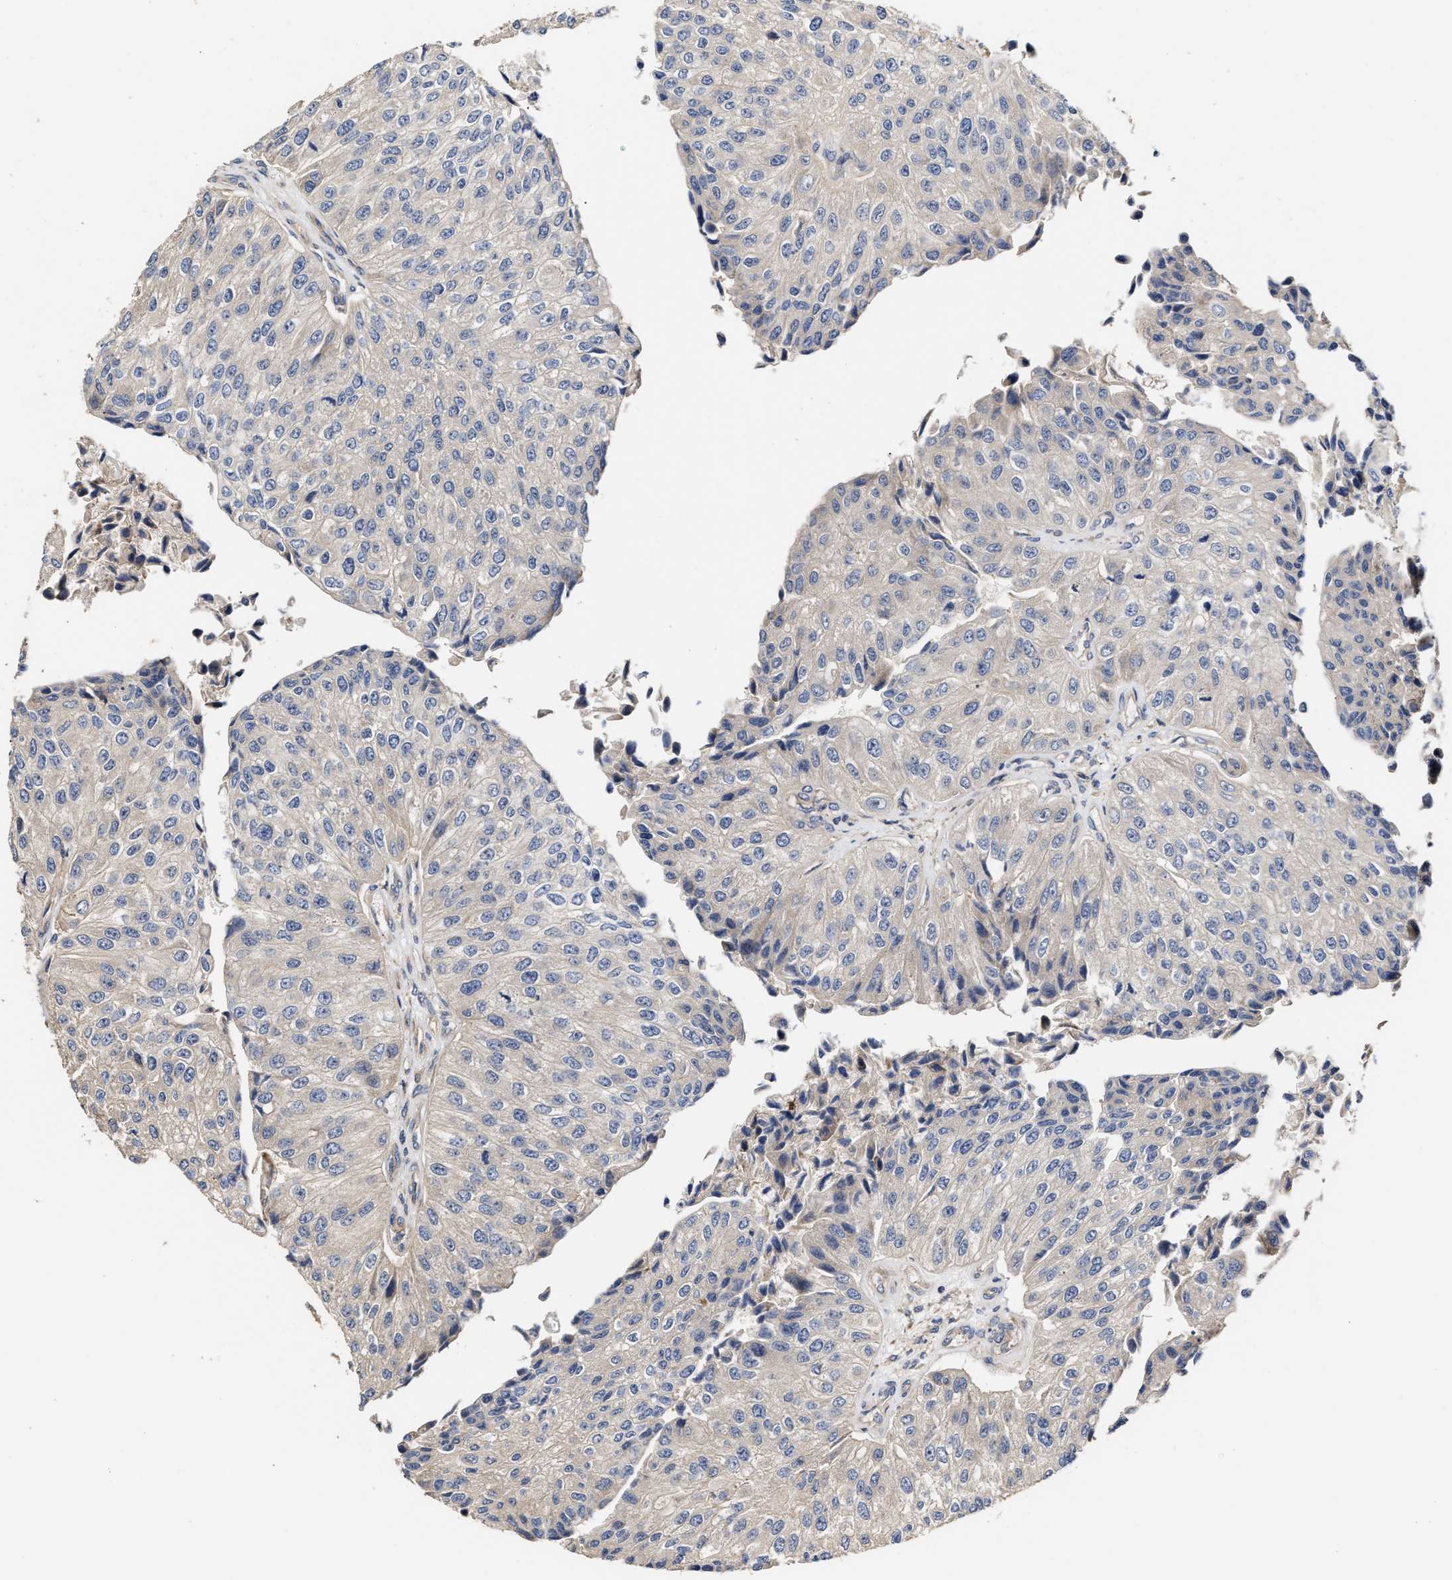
{"staining": {"intensity": "negative", "quantity": "none", "location": "none"}, "tissue": "urothelial cancer", "cell_type": "Tumor cells", "image_type": "cancer", "snomed": [{"axis": "morphology", "description": "Urothelial carcinoma, High grade"}, {"axis": "topography", "description": "Kidney"}, {"axis": "topography", "description": "Urinary bladder"}], "caption": "Immunohistochemistry (IHC) of high-grade urothelial carcinoma shows no expression in tumor cells.", "gene": "CLIP2", "patient": {"sex": "male", "age": 77}}